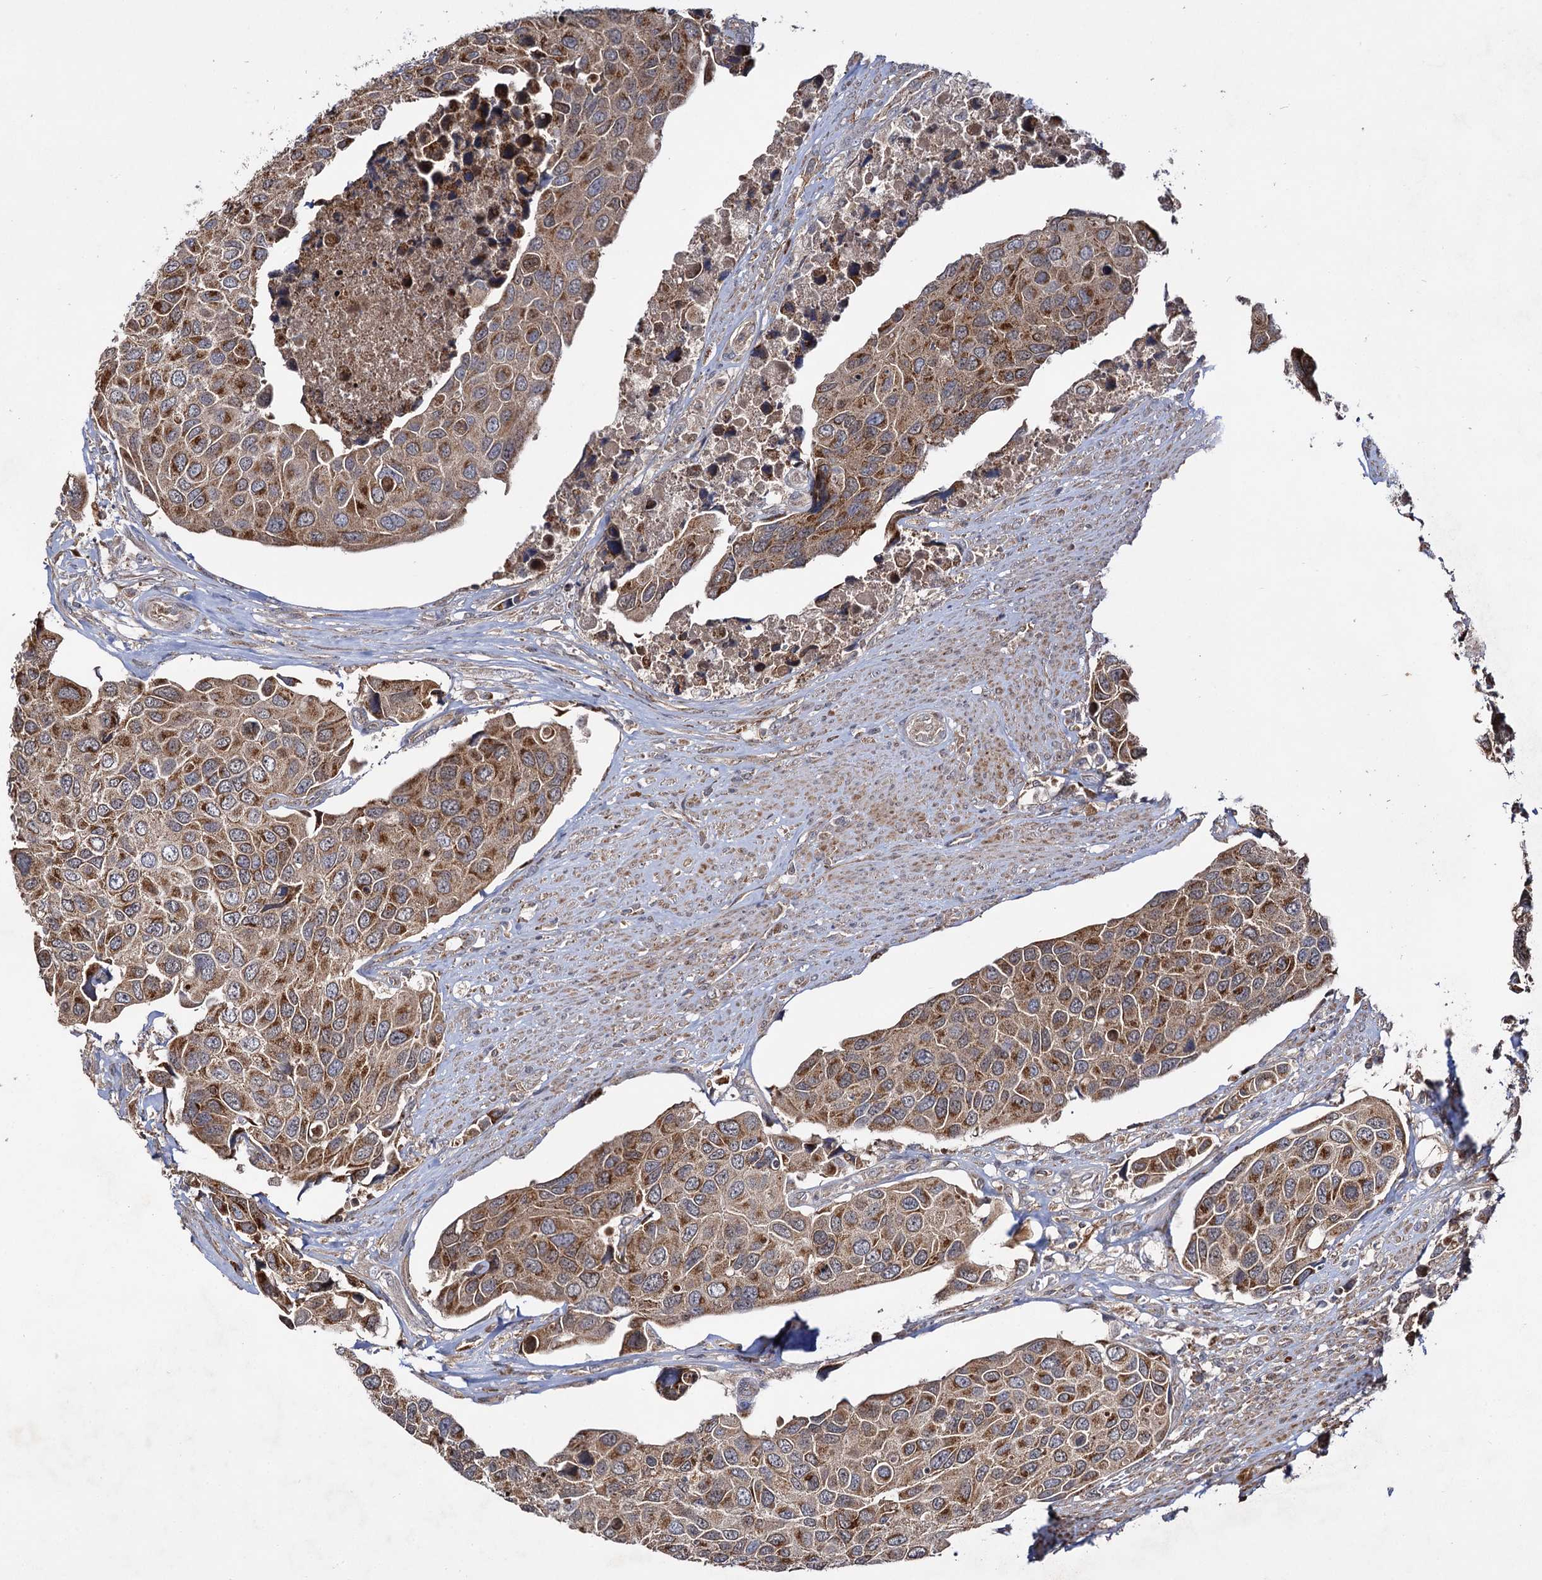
{"staining": {"intensity": "moderate", "quantity": ">75%", "location": "cytoplasmic/membranous"}, "tissue": "urothelial cancer", "cell_type": "Tumor cells", "image_type": "cancer", "snomed": [{"axis": "morphology", "description": "Urothelial carcinoma, High grade"}, {"axis": "topography", "description": "Urinary bladder"}], "caption": "Protein staining of urothelial cancer tissue reveals moderate cytoplasmic/membranous expression in approximately >75% of tumor cells.", "gene": "CEP76", "patient": {"sex": "male", "age": 74}}